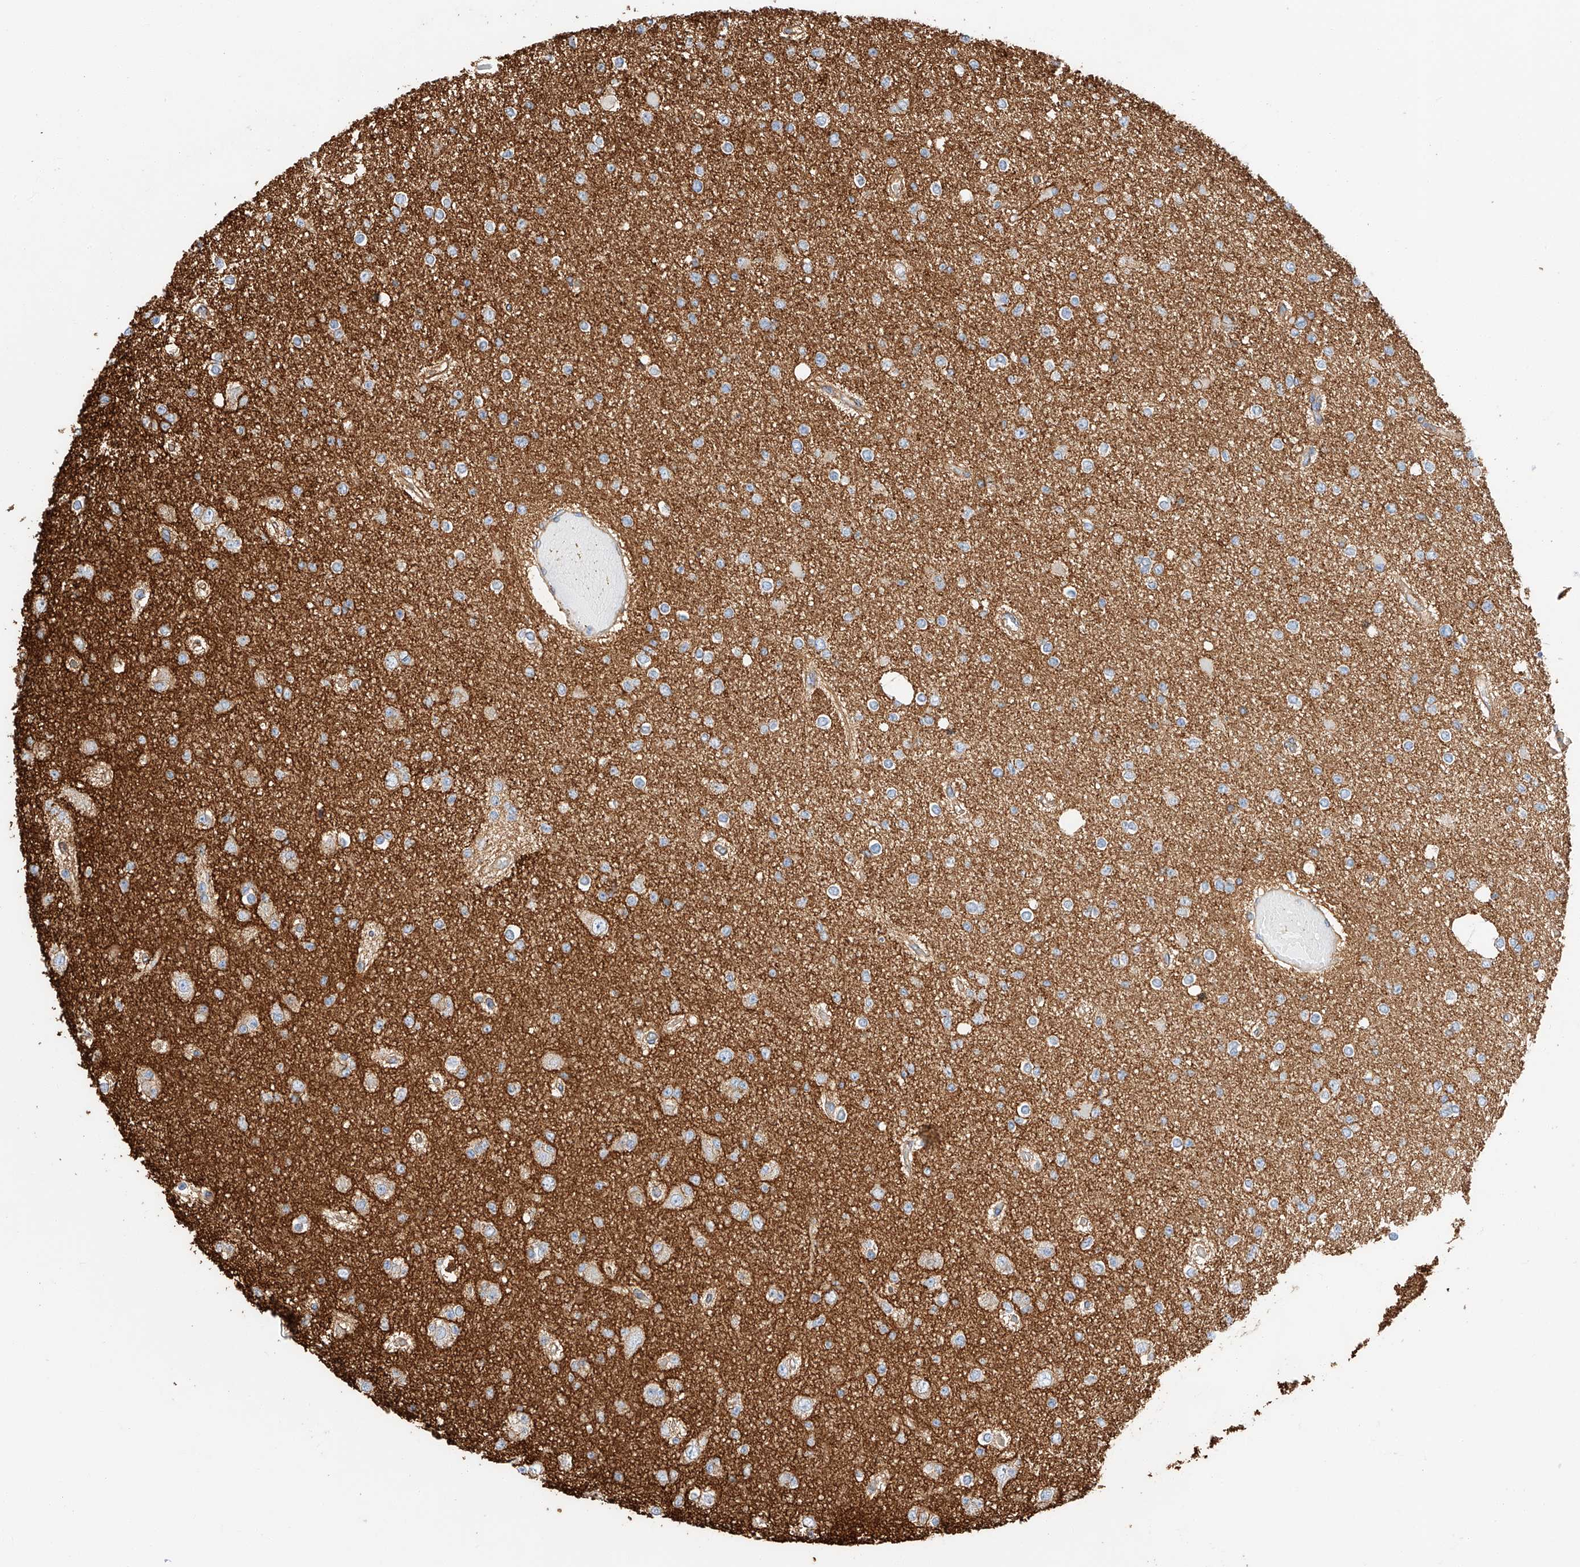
{"staining": {"intensity": "negative", "quantity": "none", "location": "none"}, "tissue": "glioma", "cell_type": "Tumor cells", "image_type": "cancer", "snomed": [{"axis": "morphology", "description": "Glioma, malignant, Low grade"}, {"axis": "topography", "description": "Brain"}], "caption": "Human glioma stained for a protein using immunohistochemistry demonstrates no positivity in tumor cells.", "gene": "HAUS4", "patient": {"sex": "female", "age": 22}}